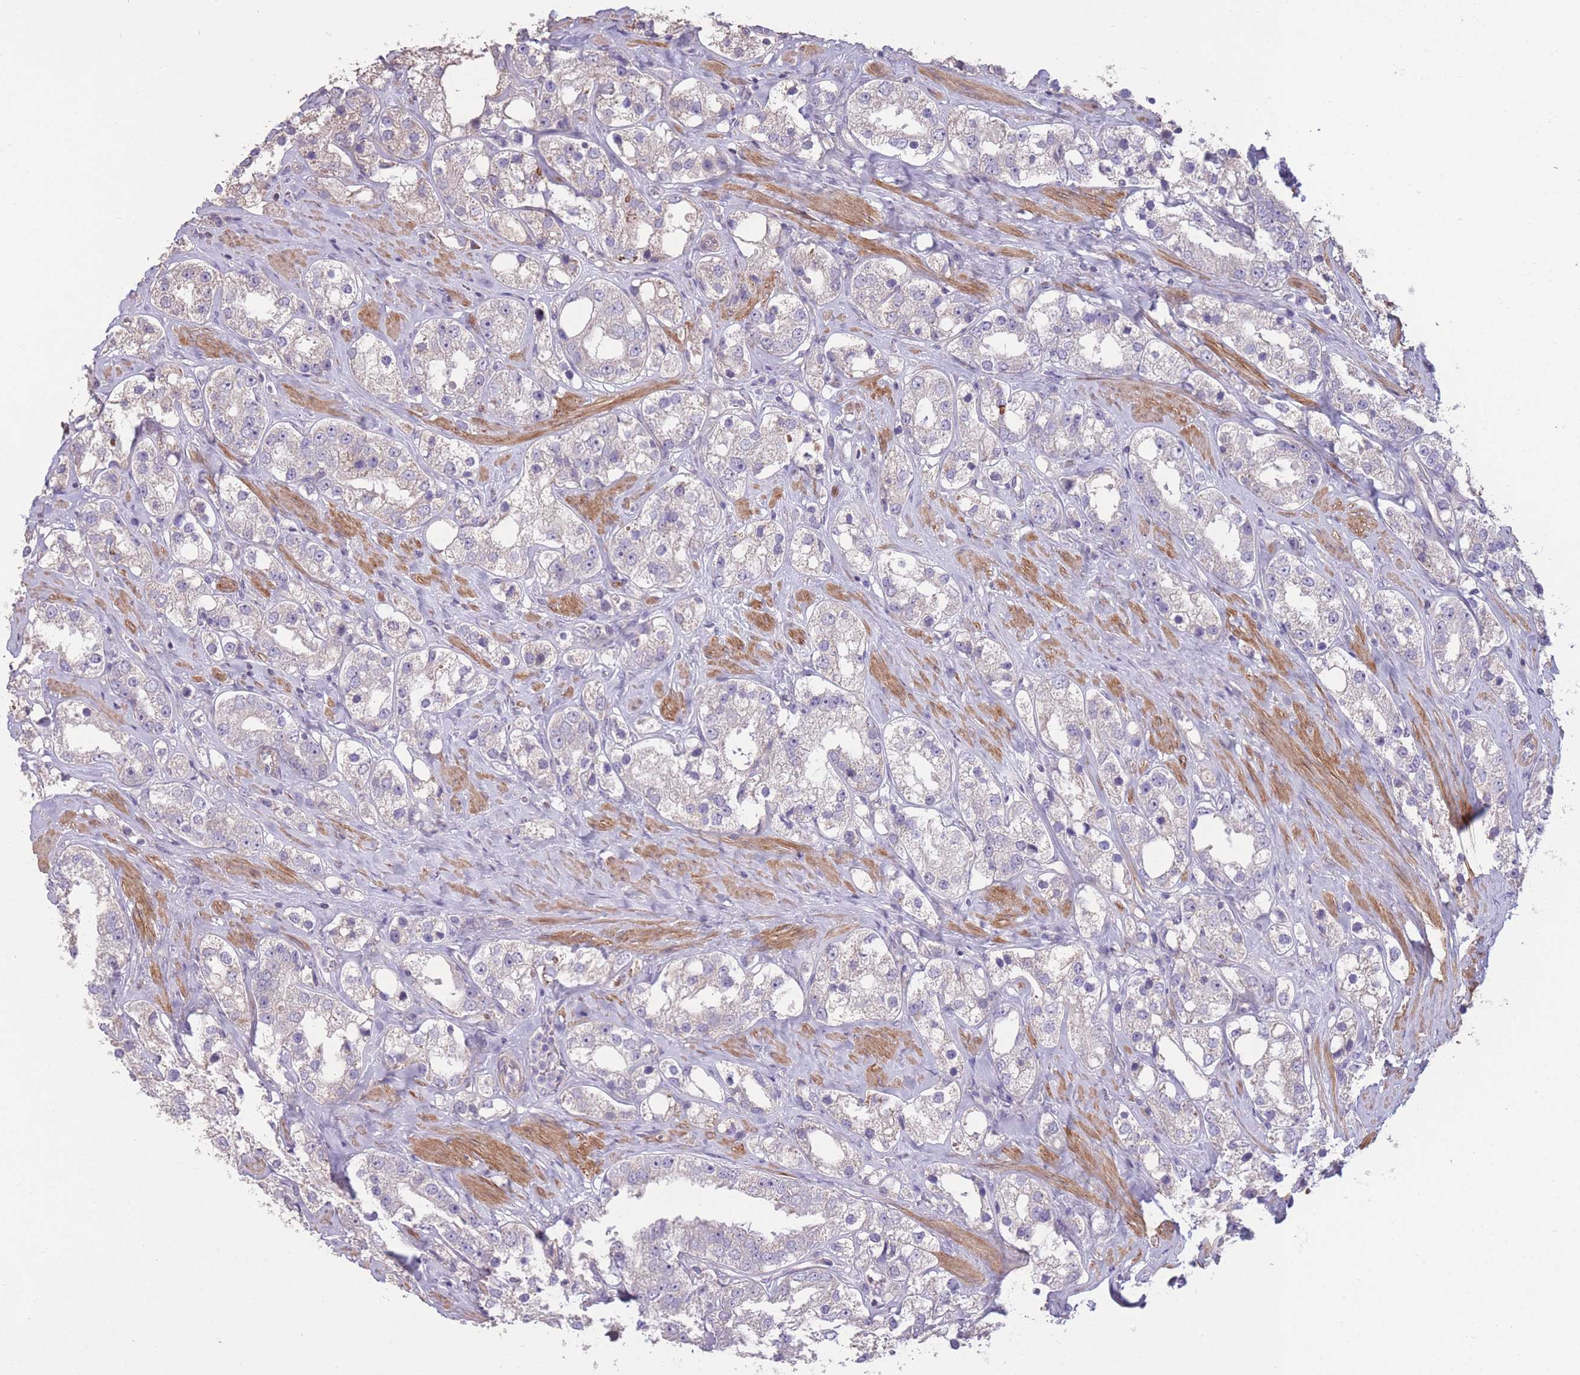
{"staining": {"intensity": "negative", "quantity": "none", "location": "none"}, "tissue": "prostate cancer", "cell_type": "Tumor cells", "image_type": "cancer", "snomed": [{"axis": "morphology", "description": "Adenocarcinoma, NOS"}, {"axis": "topography", "description": "Prostate"}], "caption": "A high-resolution image shows immunohistochemistry (IHC) staining of adenocarcinoma (prostate), which shows no significant positivity in tumor cells.", "gene": "RSPH10B", "patient": {"sex": "male", "age": 79}}